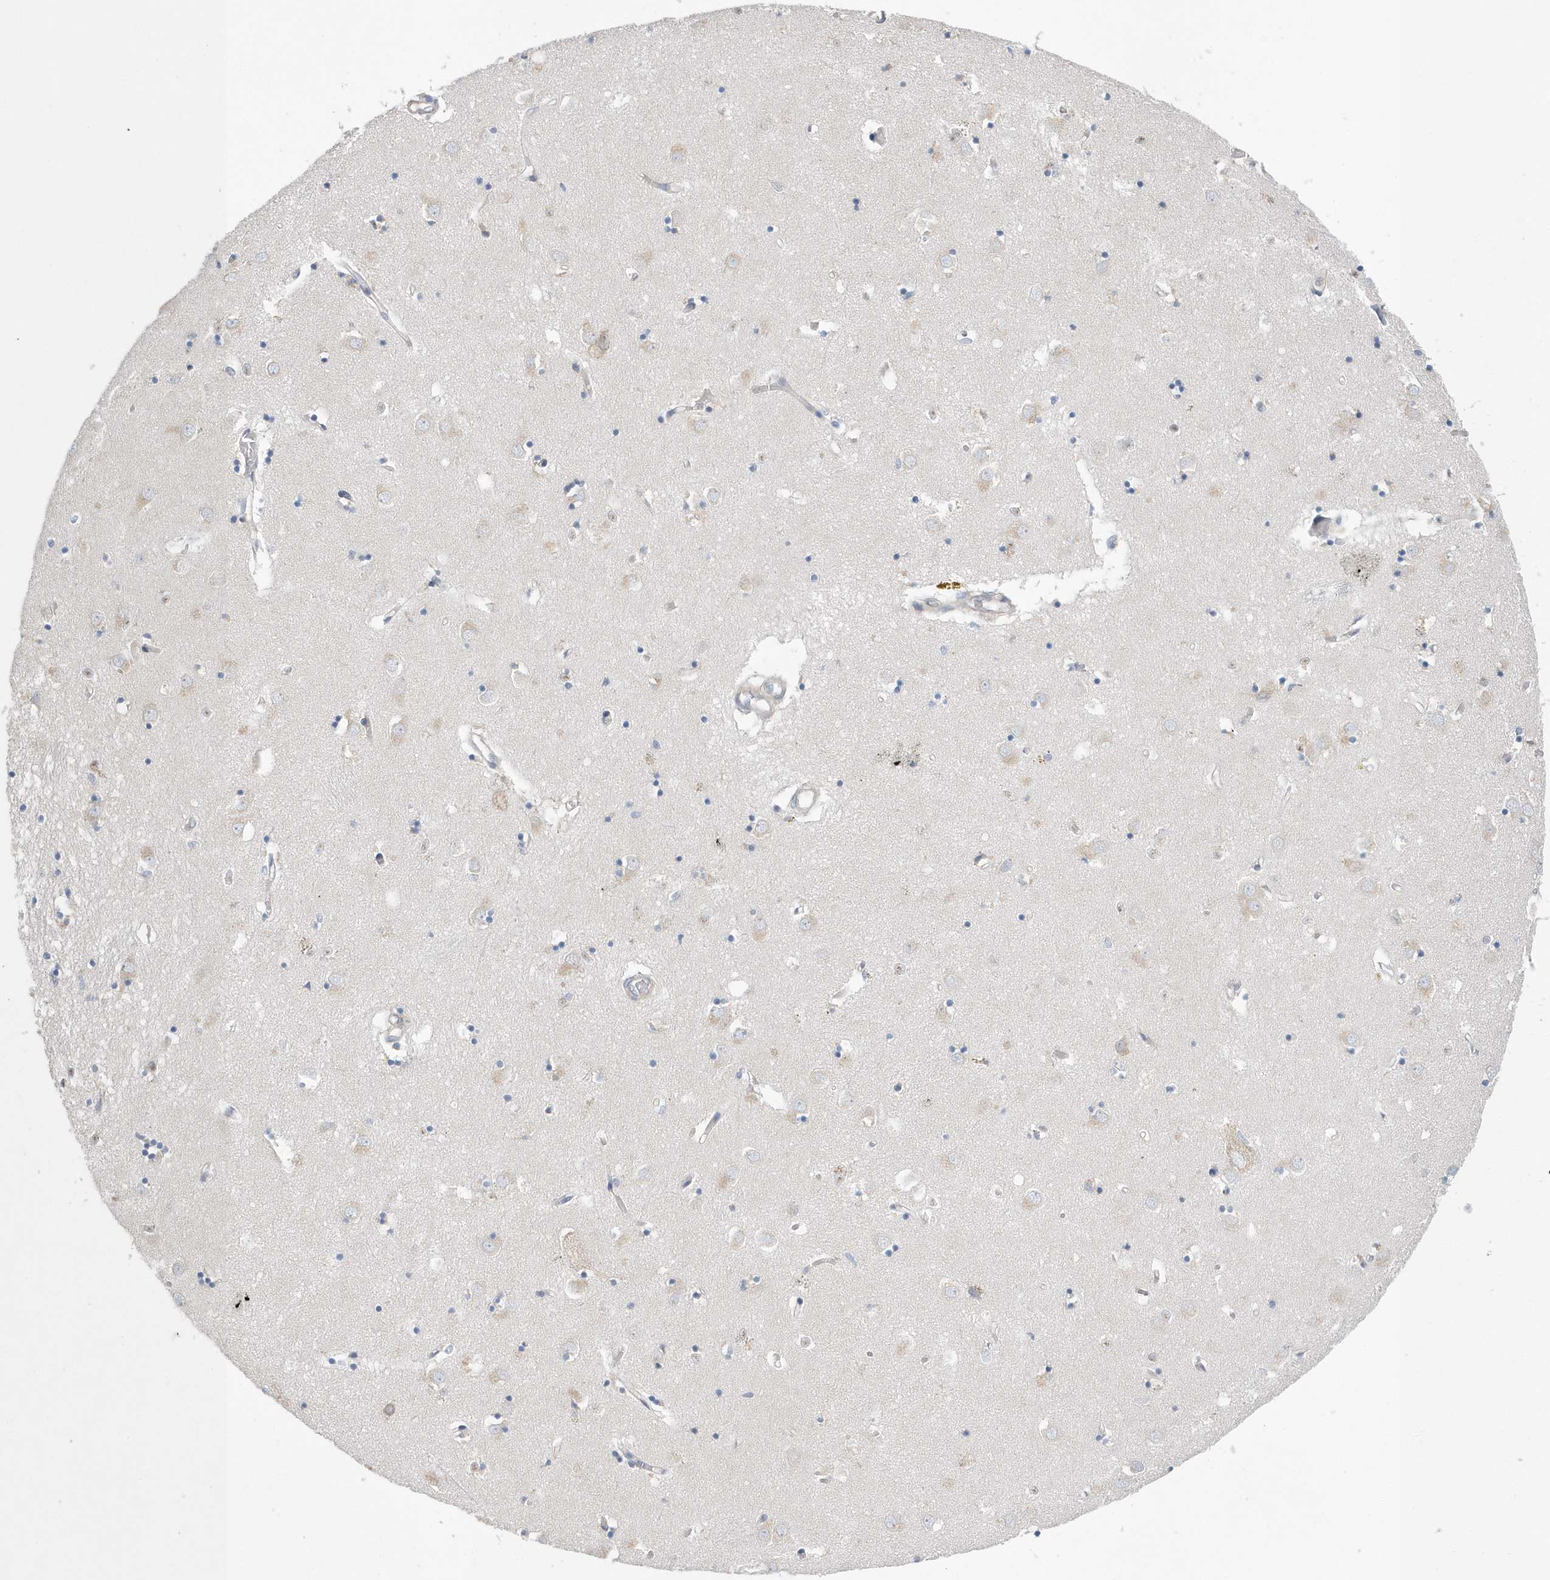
{"staining": {"intensity": "negative", "quantity": "none", "location": "none"}, "tissue": "caudate", "cell_type": "Glial cells", "image_type": "normal", "snomed": [{"axis": "morphology", "description": "Normal tissue, NOS"}, {"axis": "topography", "description": "Lateral ventricle wall"}], "caption": "This is a micrograph of IHC staining of benign caudate, which shows no staining in glial cells.", "gene": "SPATA5", "patient": {"sex": "male", "age": 70}}